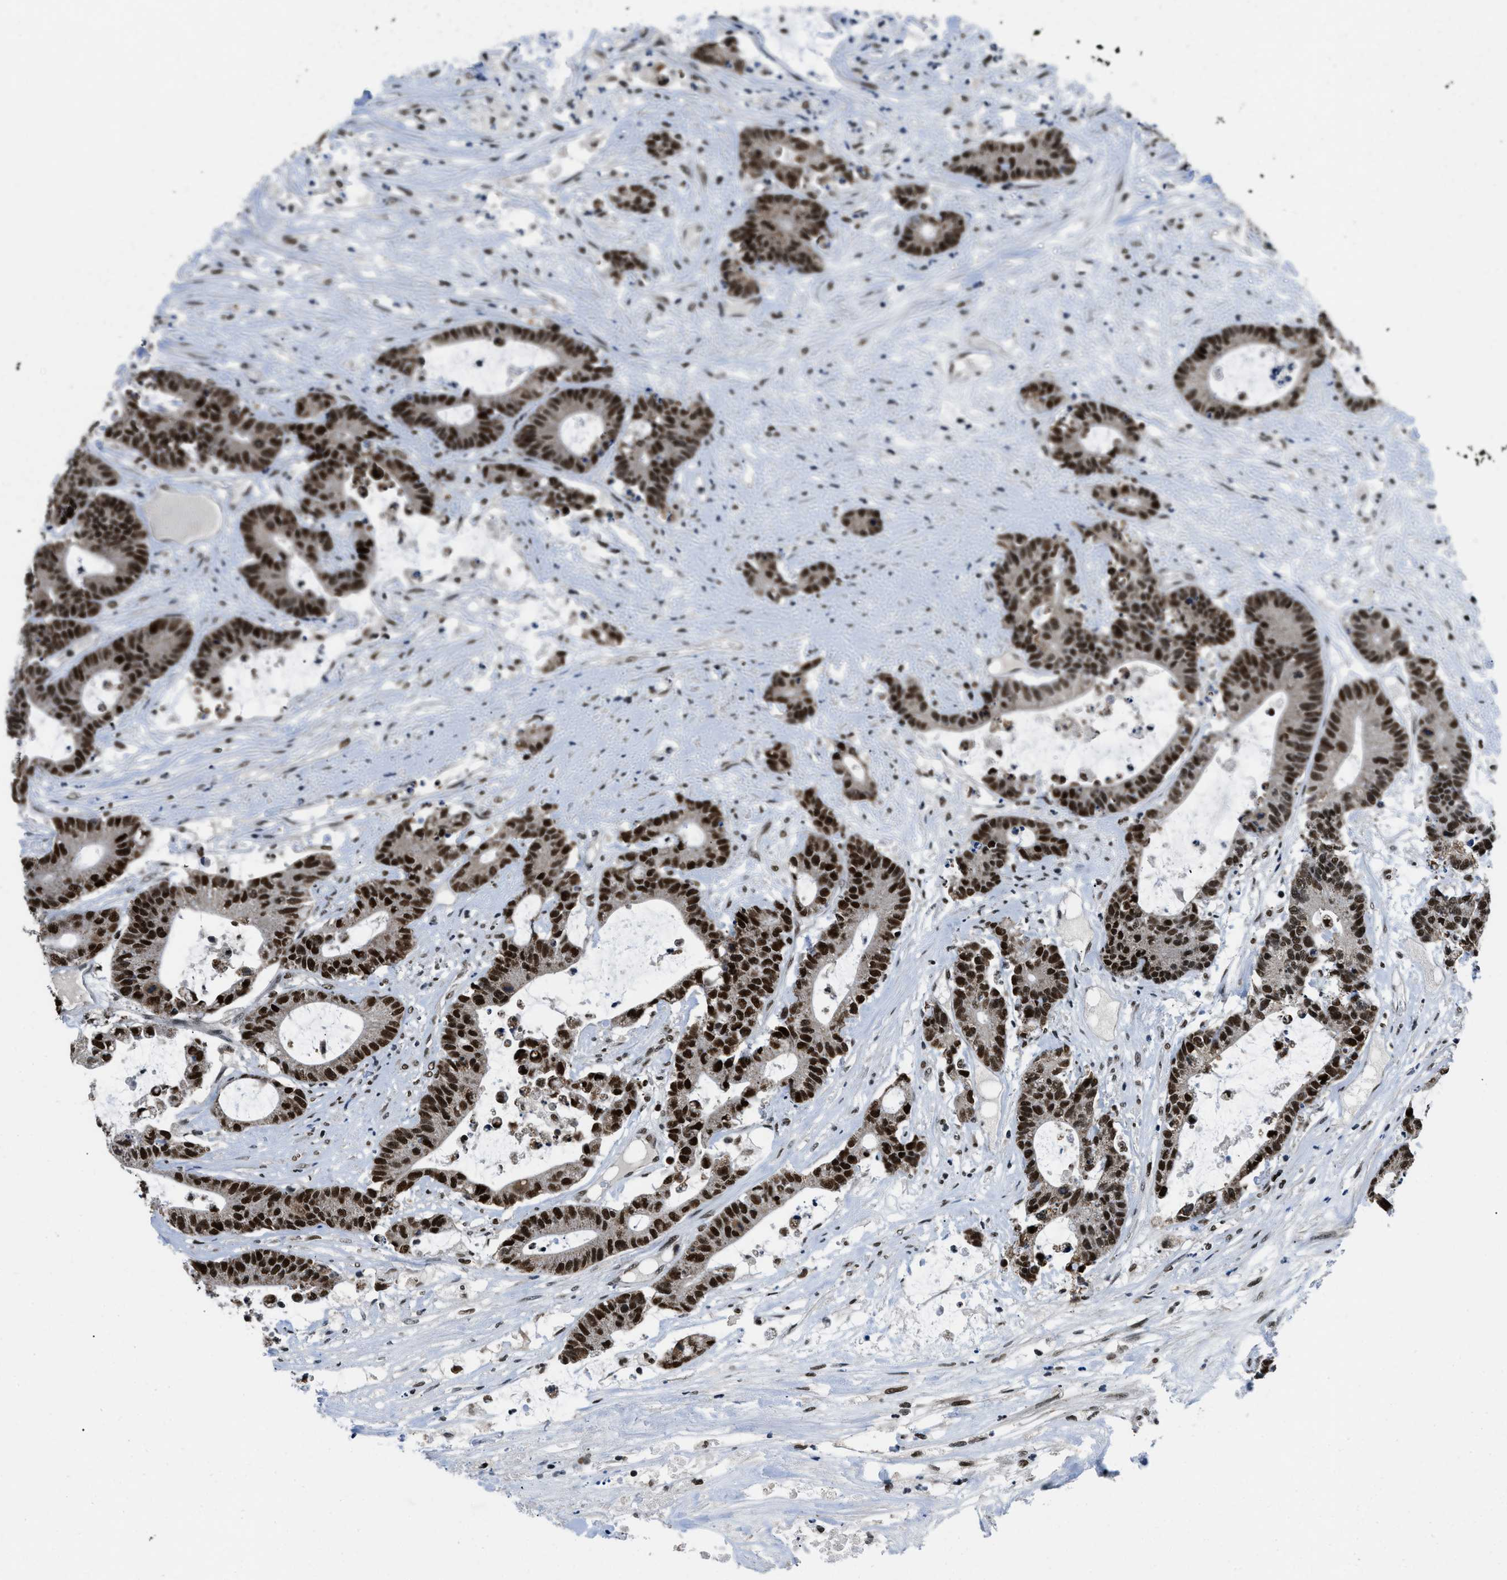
{"staining": {"intensity": "strong", "quantity": ">75%", "location": "nuclear"}, "tissue": "colorectal cancer", "cell_type": "Tumor cells", "image_type": "cancer", "snomed": [{"axis": "morphology", "description": "Adenocarcinoma, NOS"}, {"axis": "topography", "description": "Colon"}], "caption": "A histopathology image of adenocarcinoma (colorectal) stained for a protein demonstrates strong nuclear brown staining in tumor cells.", "gene": "KDM3B", "patient": {"sex": "female", "age": 84}}